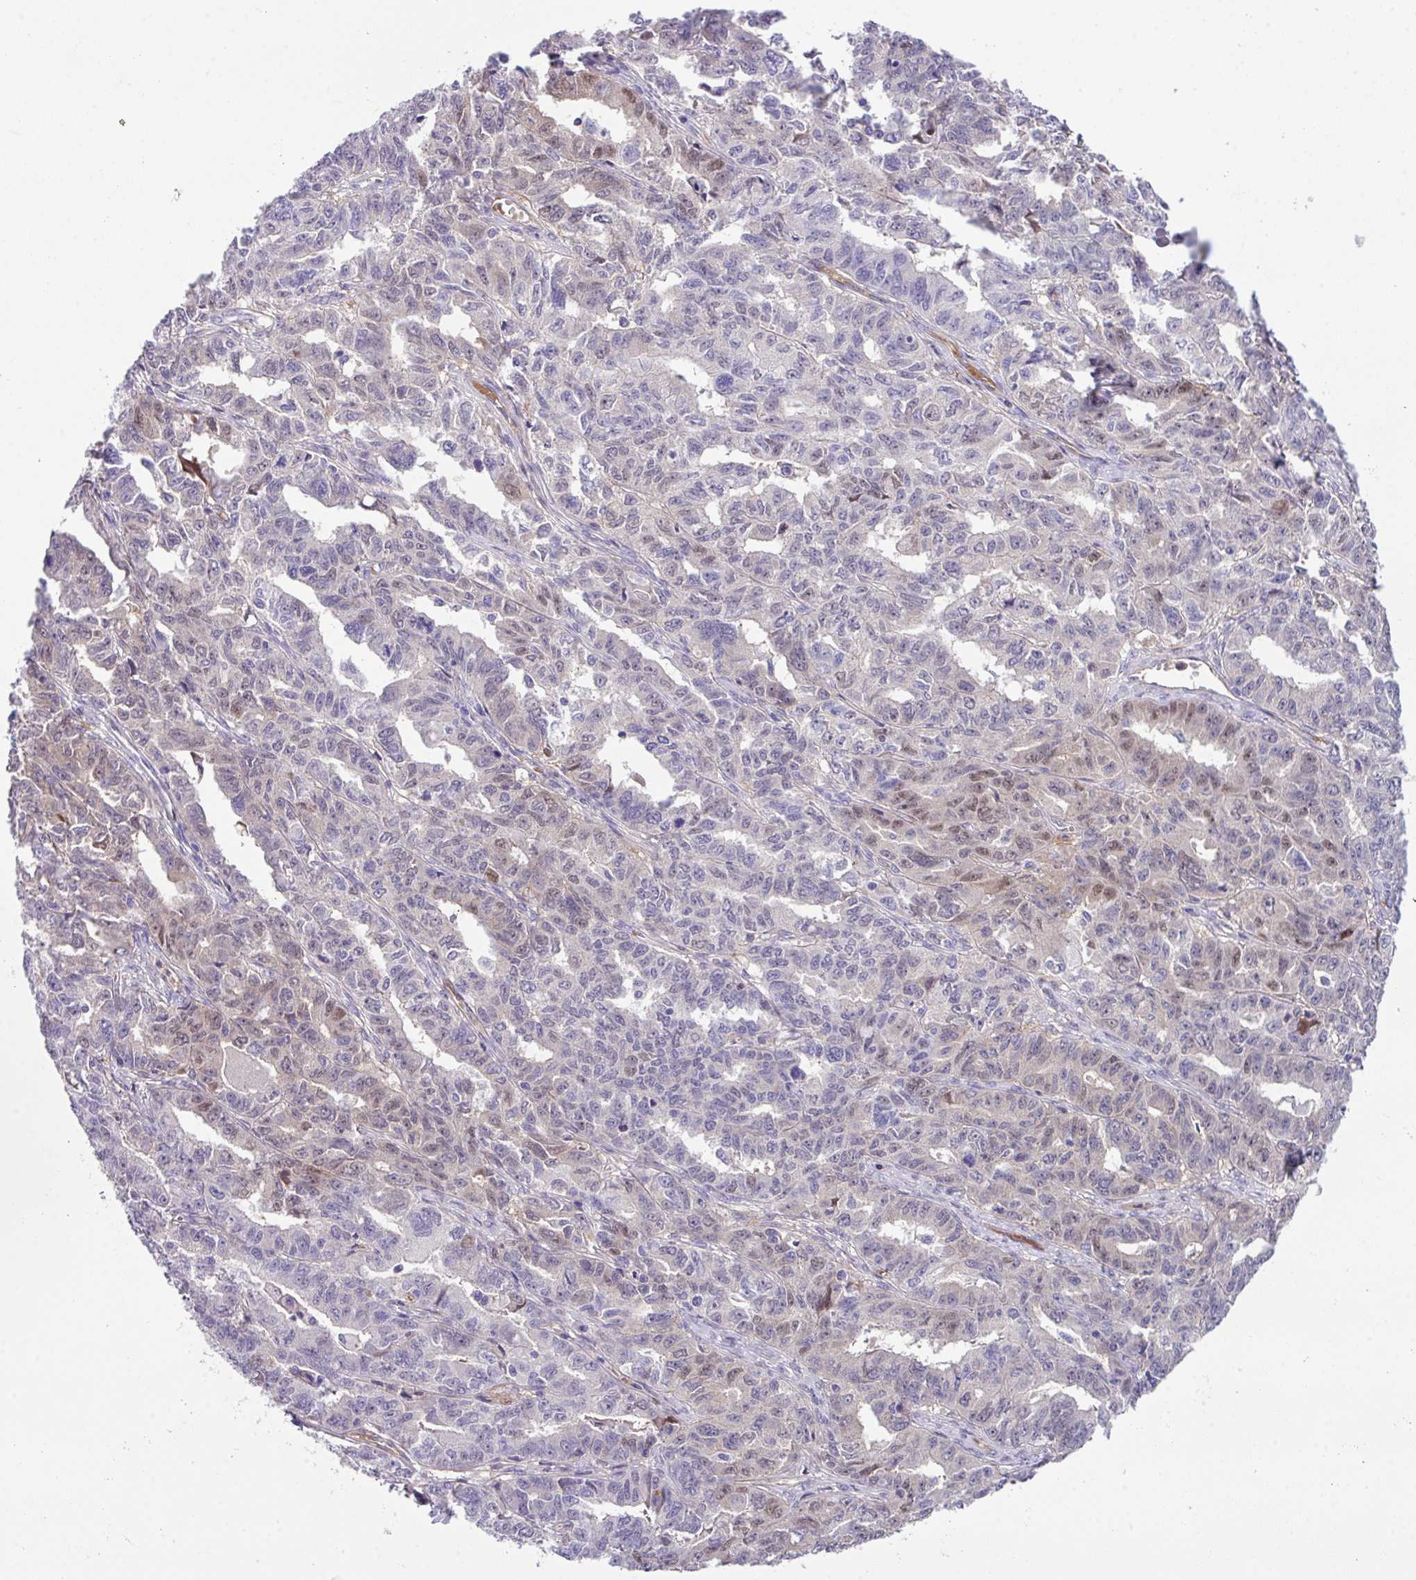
{"staining": {"intensity": "weak", "quantity": "<25%", "location": "nuclear"}, "tissue": "ovarian cancer", "cell_type": "Tumor cells", "image_type": "cancer", "snomed": [{"axis": "morphology", "description": "Adenocarcinoma, NOS"}, {"axis": "morphology", "description": "Carcinoma, endometroid"}, {"axis": "topography", "description": "Ovary"}], "caption": "The image displays no significant staining in tumor cells of ovarian cancer (endometroid carcinoma).", "gene": "DNAL1", "patient": {"sex": "female", "age": 72}}